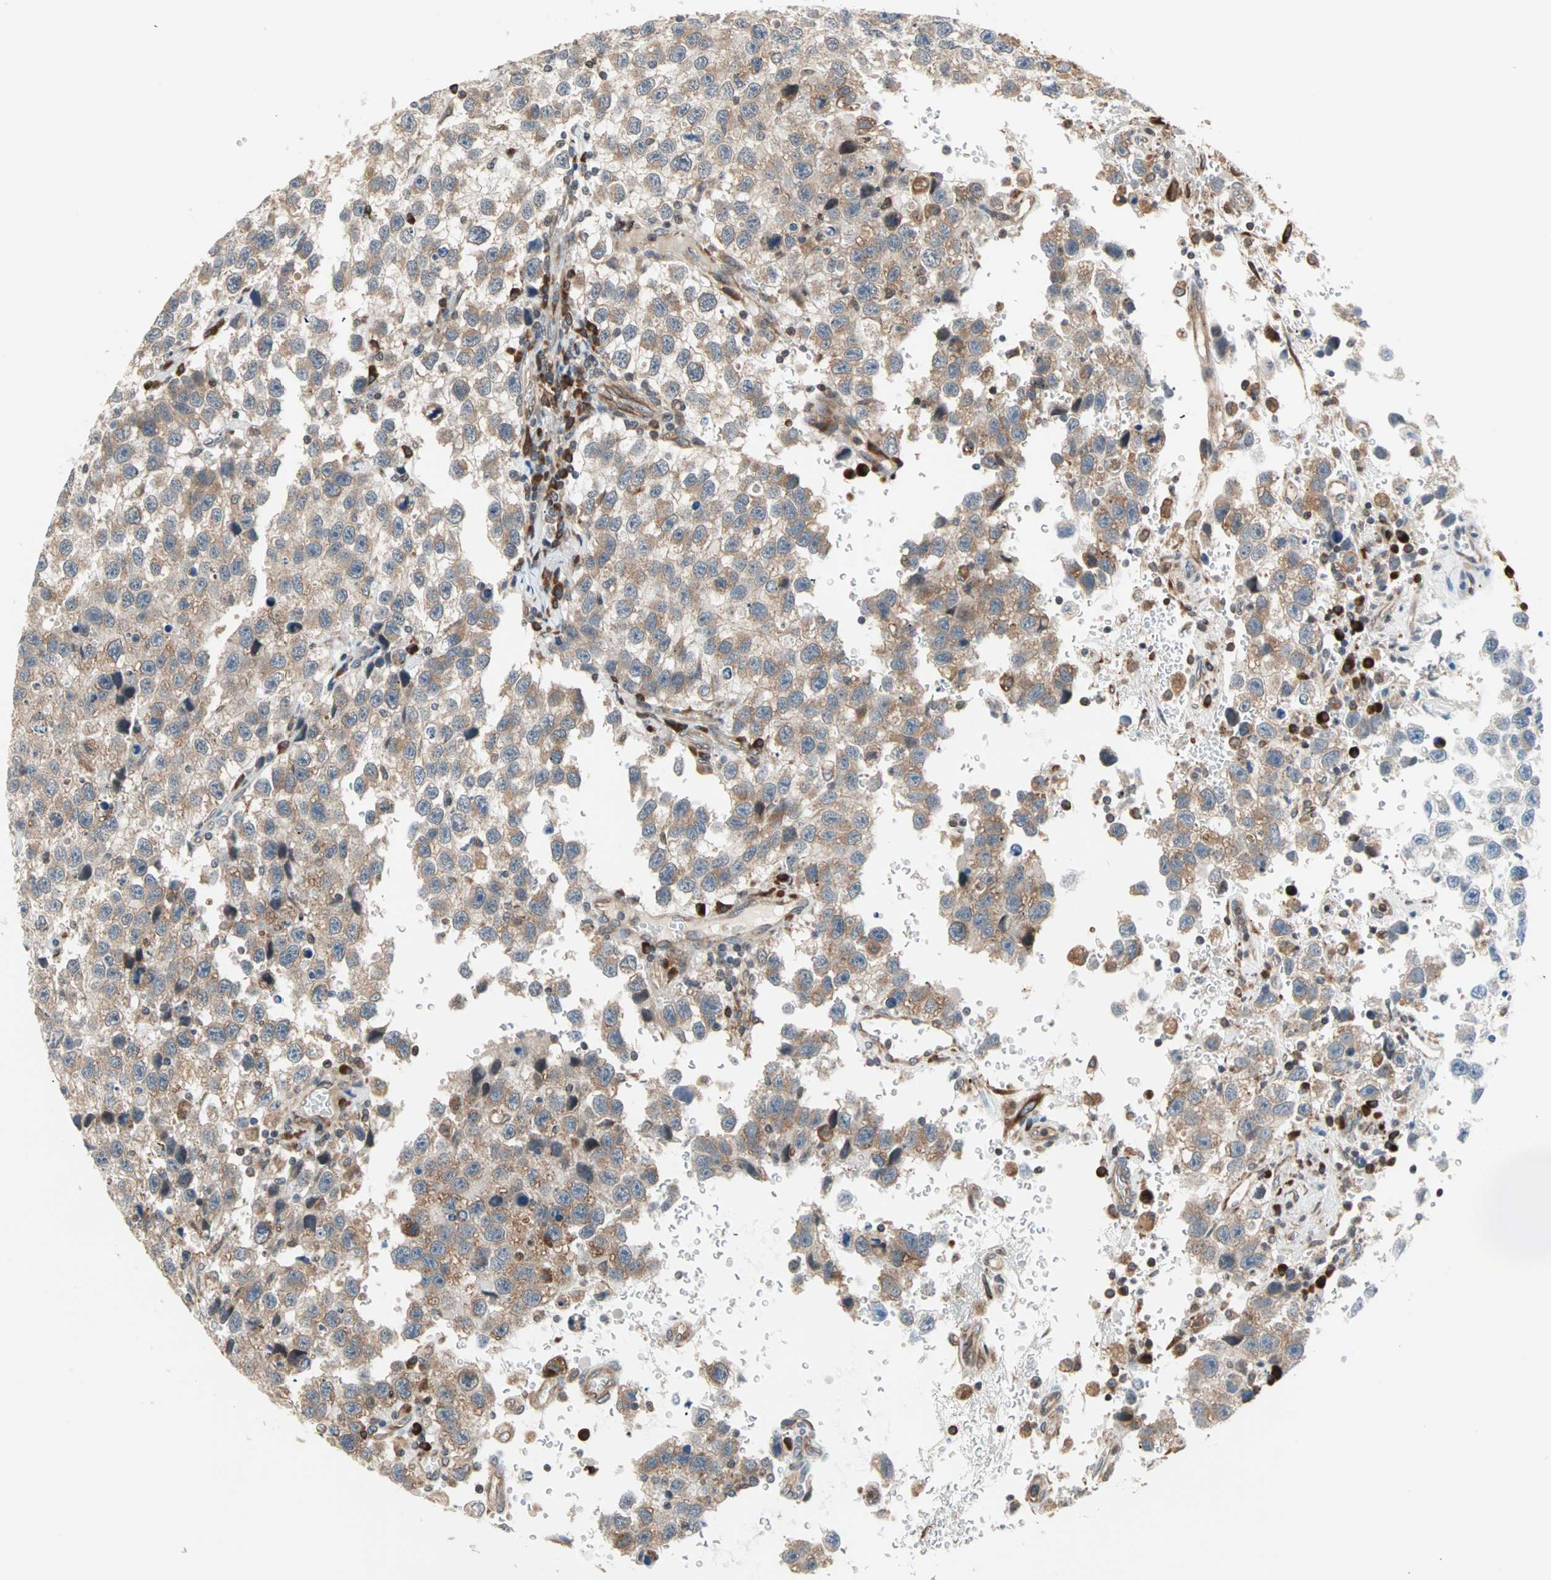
{"staining": {"intensity": "moderate", "quantity": ">75%", "location": "cytoplasmic/membranous"}, "tissue": "testis cancer", "cell_type": "Tumor cells", "image_type": "cancer", "snomed": [{"axis": "morphology", "description": "Seminoma, NOS"}, {"axis": "topography", "description": "Testis"}], "caption": "A medium amount of moderate cytoplasmic/membranous staining is present in about >75% of tumor cells in testis seminoma tissue.", "gene": "SAR1A", "patient": {"sex": "male", "age": 33}}